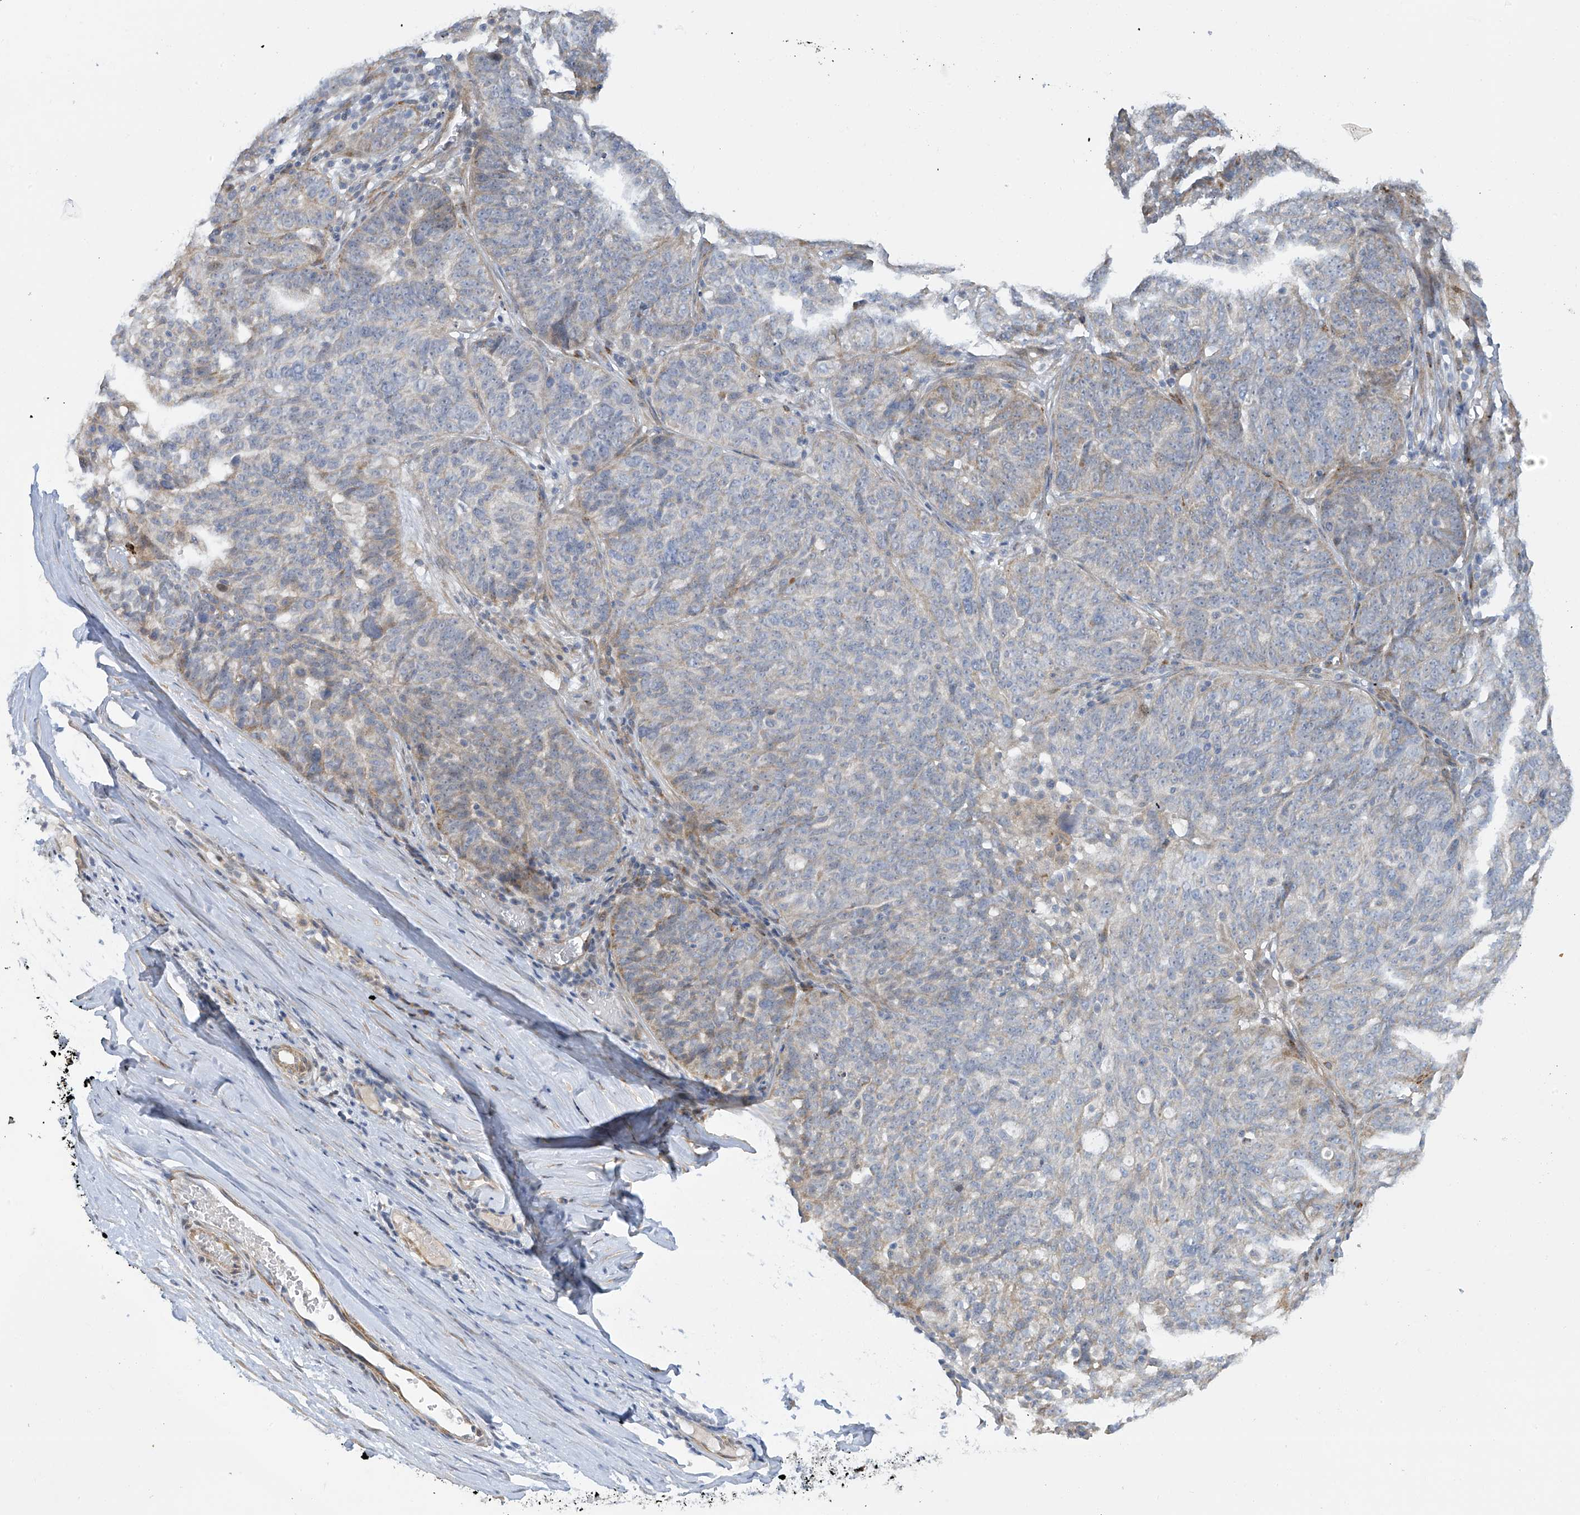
{"staining": {"intensity": "negative", "quantity": "none", "location": "none"}, "tissue": "ovarian cancer", "cell_type": "Tumor cells", "image_type": "cancer", "snomed": [{"axis": "morphology", "description": "Cystadenocarcinoma, serous, NOS"}, {"axis": "topography", "description": "Ovary"}], "caption": "Immunohistochemistry (IHC) photomicrograph of human ovarian serous cystadenocarcinoma stained for a protein (brown), which shows no expression in tumor cells. (Stains: DAB (3,3'-diaminobenzidine) IHC with hematoxylin counter stain, Microscopy: brightfield microscopy at high magnification).", "gene": "ZNF641", "patient": {"sex": "female", "age": 59}}